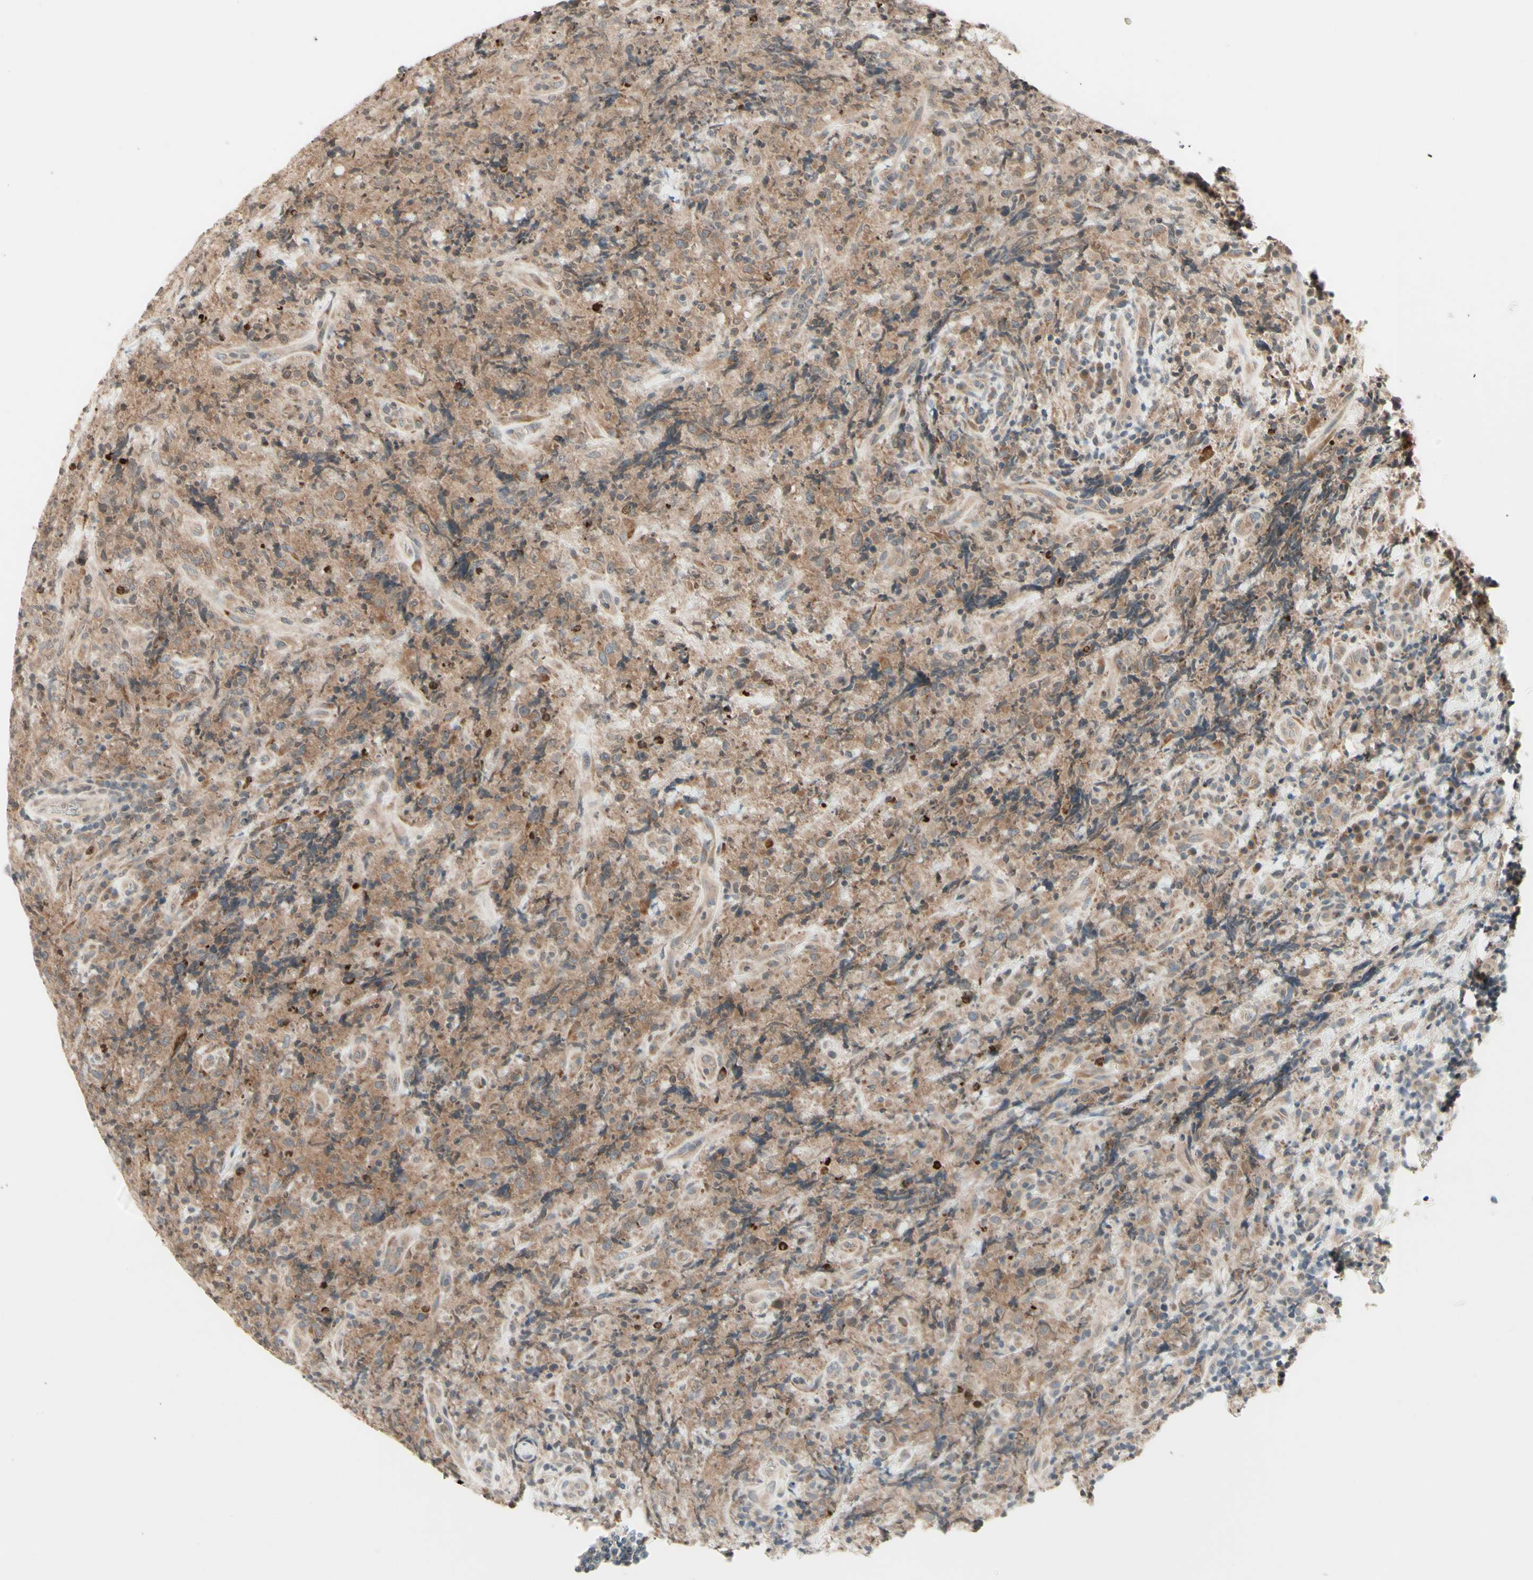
{"staining": {"intensity": "negative", "quantity": "none", "location": "none"}, "tissue": "lymphoma", "cell_type": "Tumor cells", "image_type": "cancer", "snomed": [{"axis": "morphology", "description": "Malignant lymphoma, non-Hodgkin's type, High grade"}, {"axis": "topography", "description": "Tonsil"}], "caption": "High power microscopy image of an immunohistochemistry (IHC) image of high-grade malignant lymphoma, non-Hodgkin's type, revealing no significant positivity in tumor cells.", "gene": "ZW10", "patient": {"sex": "female", "age": 36}}